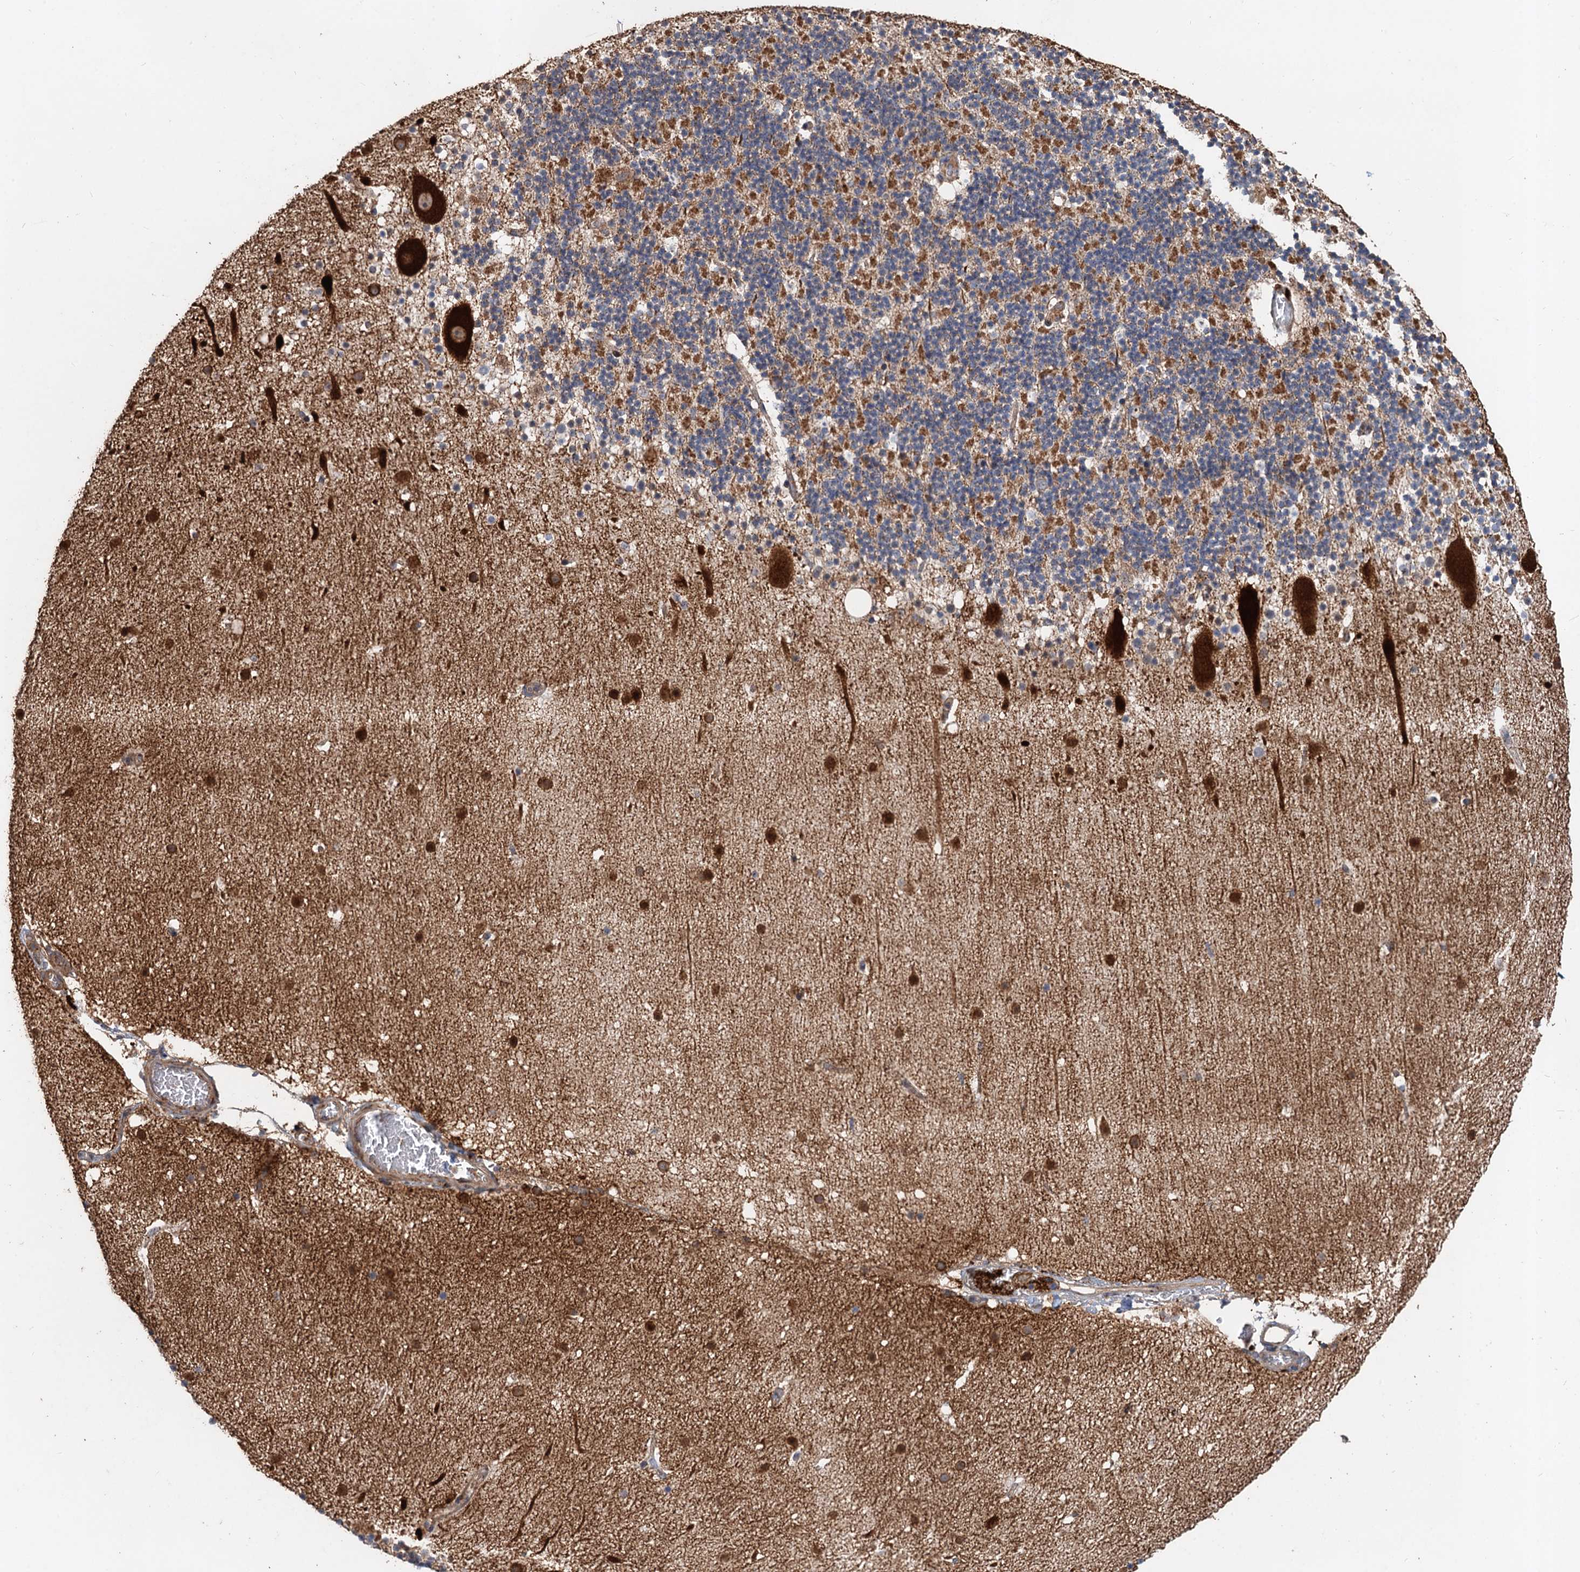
{"staining": {"intensity": "moderate", "quantity": "25%-75%", "location": "cytoplasmic/membranous"}, "tissue": "cerebellum", "cell_type": "Cells in granular layer", "image_type": "normal", "snomed": [{"axis": "morphology", "description": "Normal tissue, NOS"}, {"axis": "topography", "description": "Cerebellum"}], "caption": "The histopathology image shows immunohistochemical staining of normal cerebellum. There is moderate cytoplasmic/membranous expression is seen in about 25%-75% of cells in granular layer.", "gene": "DEXI", "patient": {"sex": "male", "age": 57}}